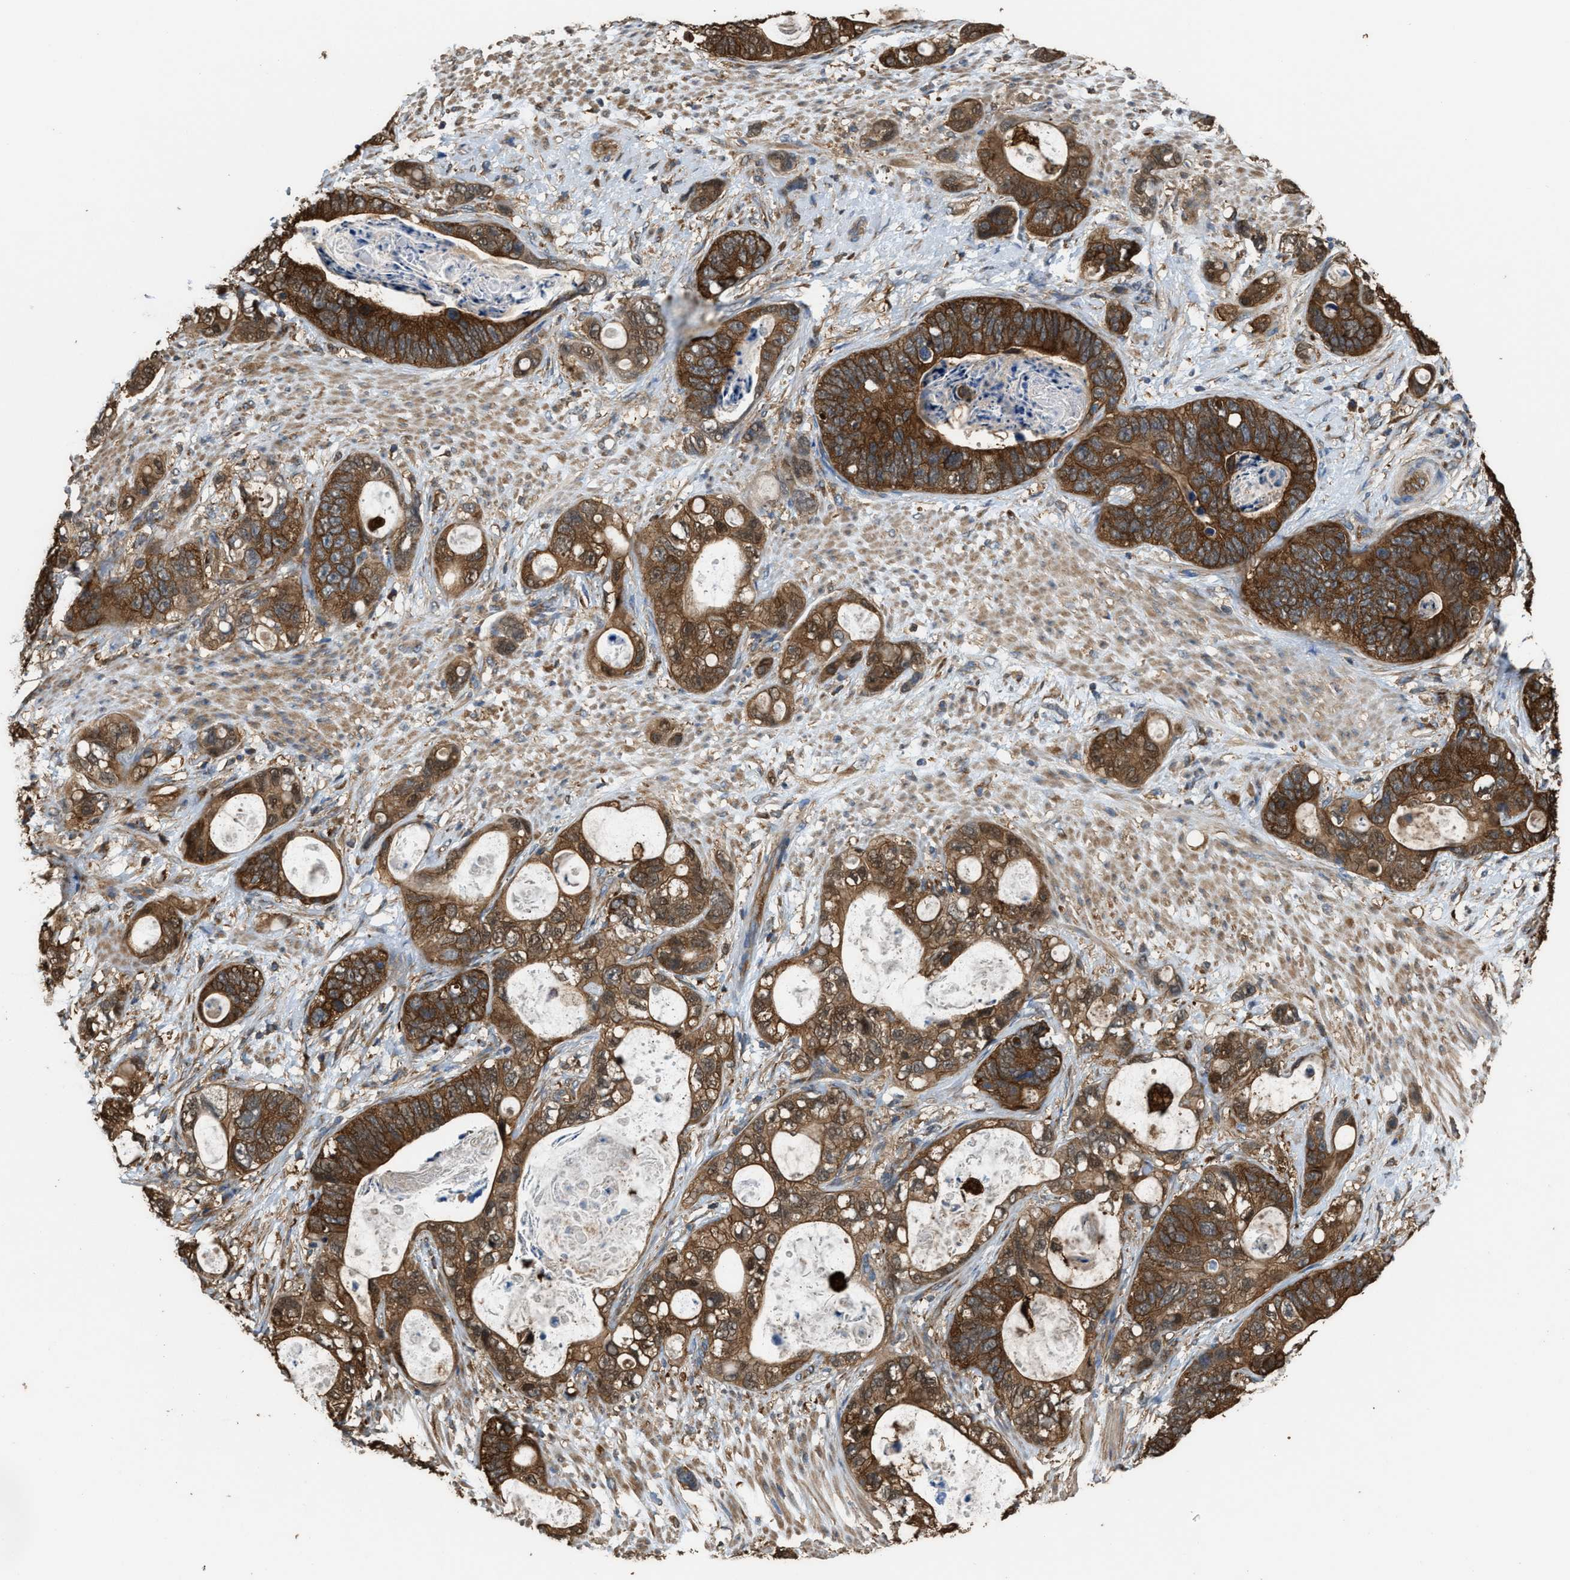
{"staining": {"intensity": "strong", "quantity": ">75%", "location": "cytoplasmic/membranous"}, "tissue": "stomach cancer", "cell_type": "Tumor cells", "image_type": "cancer", "snomed": [{"axis": "morphology", "description": "Normal tissue, NOS"}, {"axis": "morphology", "description": "Adenocarcinoma, NOS"}, {"axis": "topography", "description": "Stomach"}], "caption": "Stomach cancer was stained to show a protein in brown. There is high levels of strong cytoplasmic/membranous staining in approximately >75% of tumor cells.", "gene": "ATIC", "patient": {"sex": "female", "age": 89}}